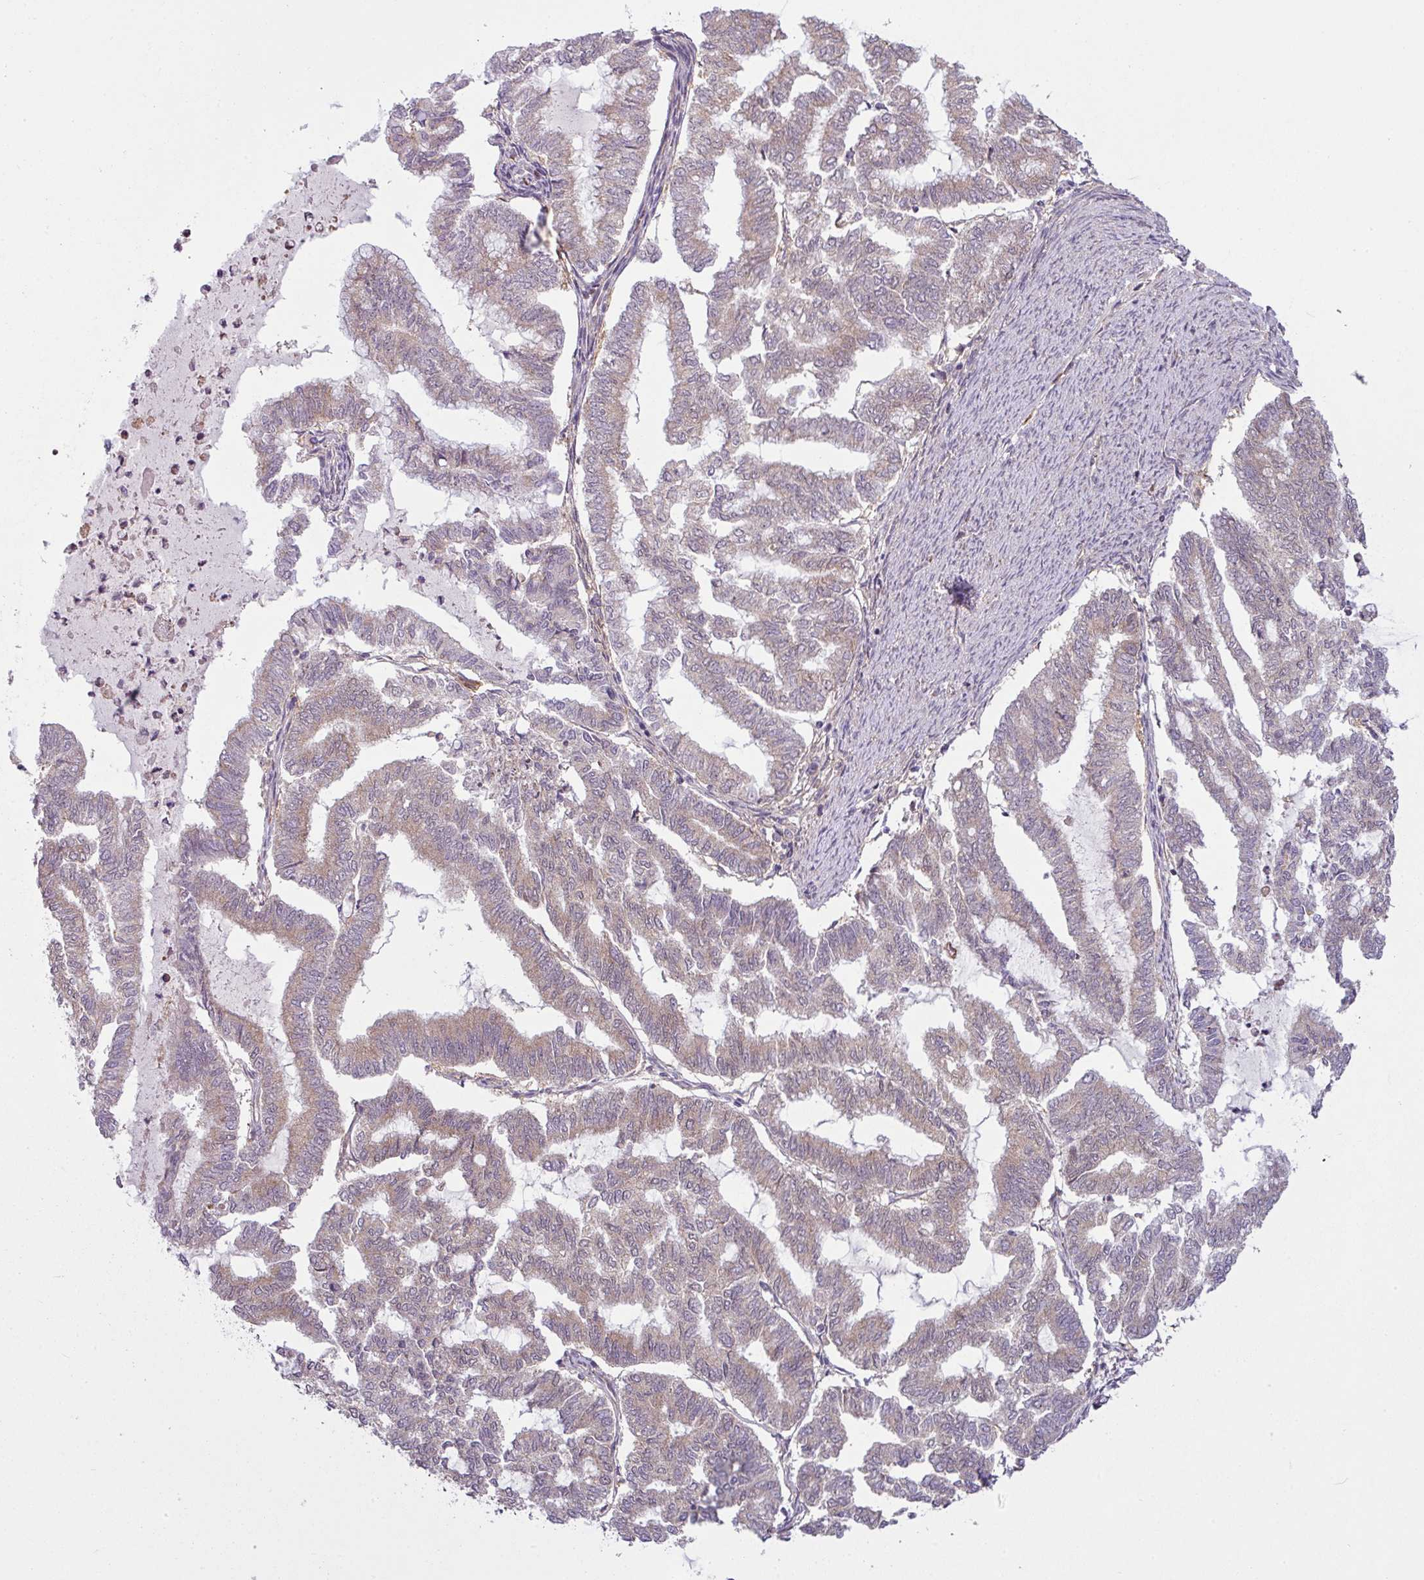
{"staining": {"intensity": "weak", "quantity": "25%-75%", "location": "cytoplasmic/membranous"}, "tissue": "endometrial cancer", "cell_type": "Tumor cells", "image_type": "cancer", "snomed": [{"axis": "morphology", "description": "Adenocarcinoma, NOS"}, {"axis": "topography", "description": "Endometrium"}], "caption": "Weak cytoplasmic/membranous protein positivity is identified in about 25%-75% of tumor cells in endometrial cancer.", "gene": "ZC2HC1C", "patient": {"sex": "female", "age": 79}}